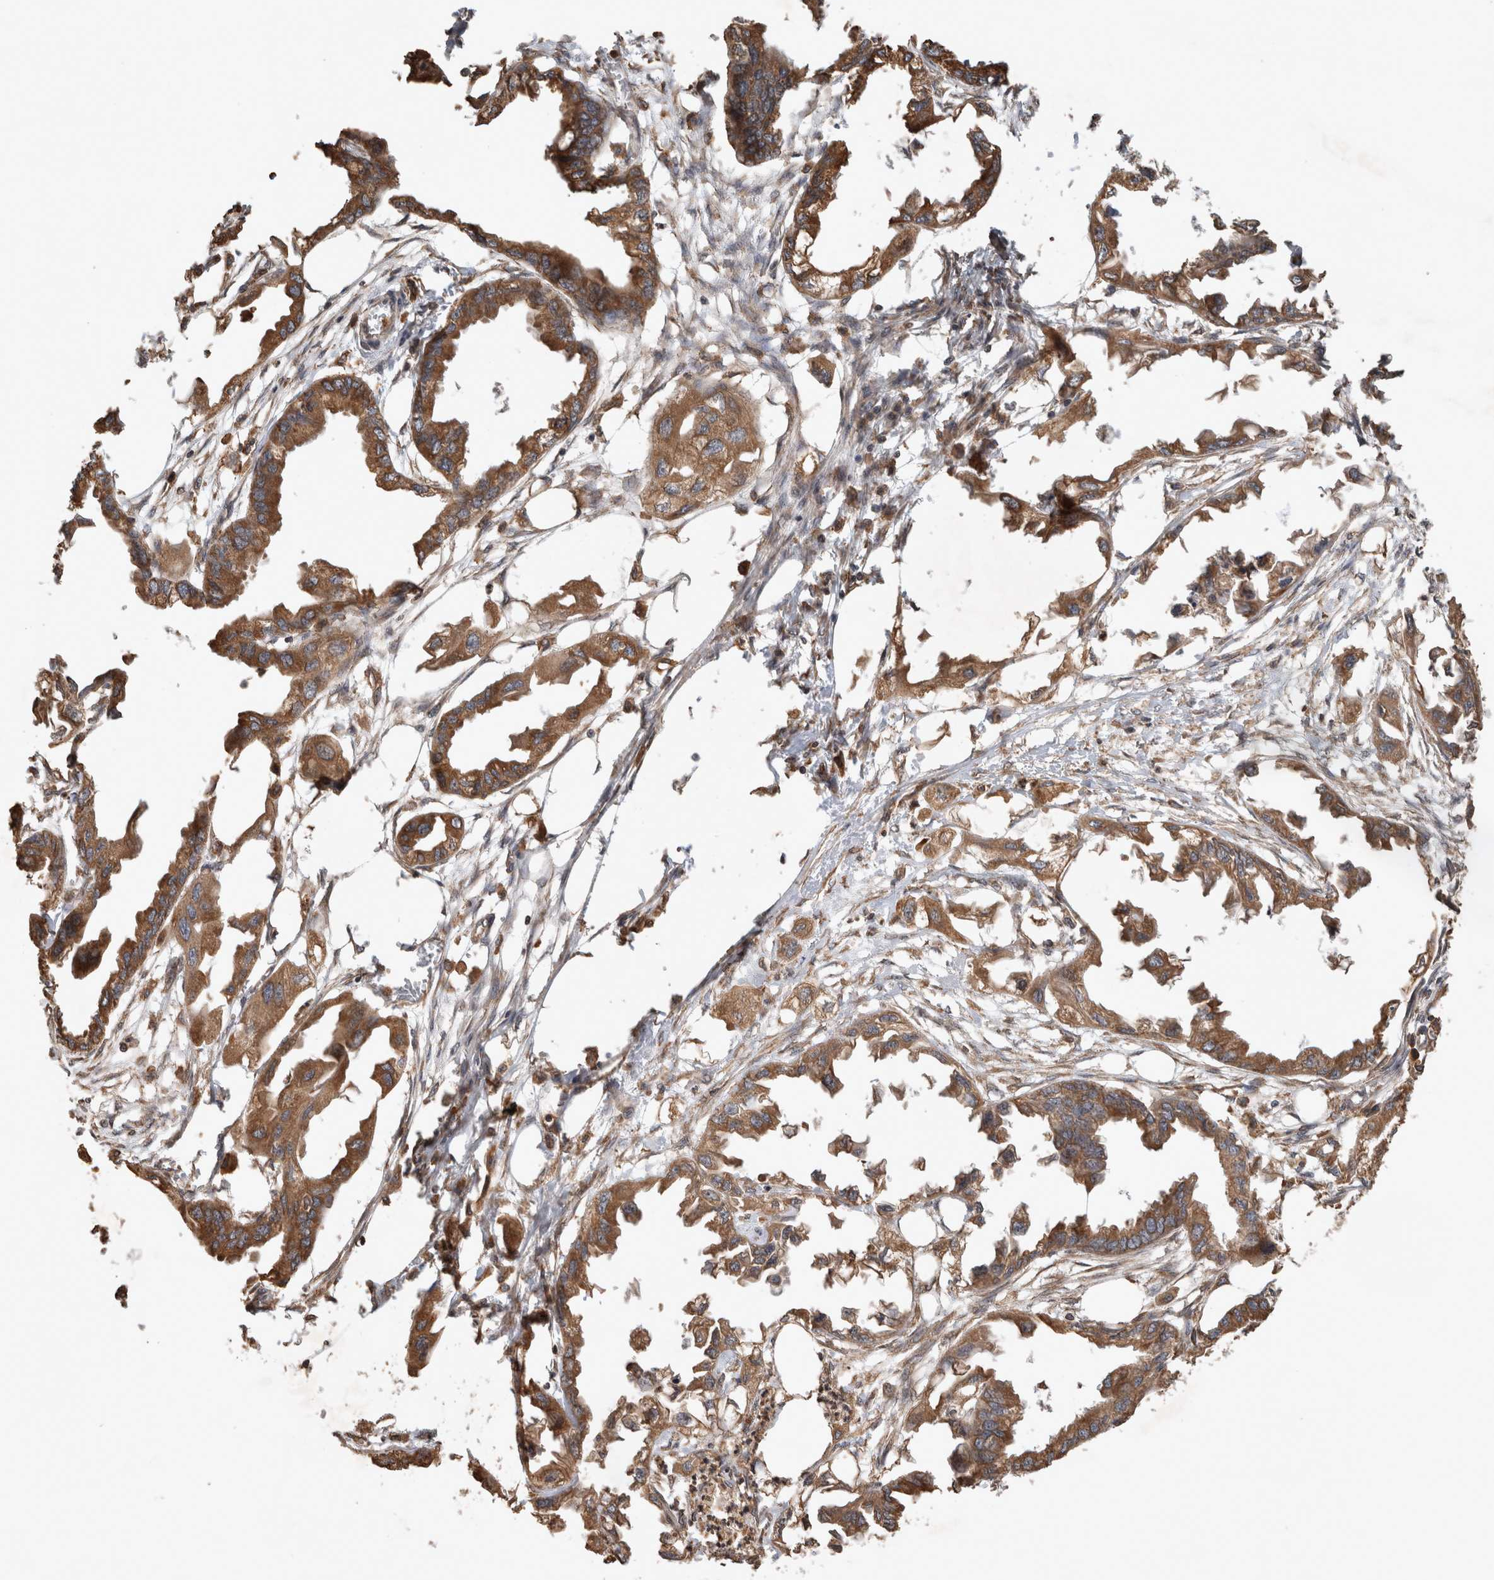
{"staining": {"intensity": "strong", "quantity": "25%-75%", "location": "cytoplasmic/membranous"}, "tissue": "endometrial cancer", "cell_type": "Tumor cells", "image_type": "cancer", "snomed": [{"axis": "morphology", "description": "Adenocarcinoma, NOS"}, {"axis": "morphology", "description": "Adenocarcinoma, metastatic, NOS"}, {"axis": "topography", "description": "Adipose tissue"}, {"axis": "topography", "description": "Endometrium"}], "caption": "Protein positivity by immunohistochemistry (IHC) reveals strong cytoplasmic/membranous positivity in approximately 25%-75% of tumor cells in endometrial cancer (metastatic adenocarcinoma).", "gene": "OTUD7B", "patient": {"sex": "female", "age": 67}}